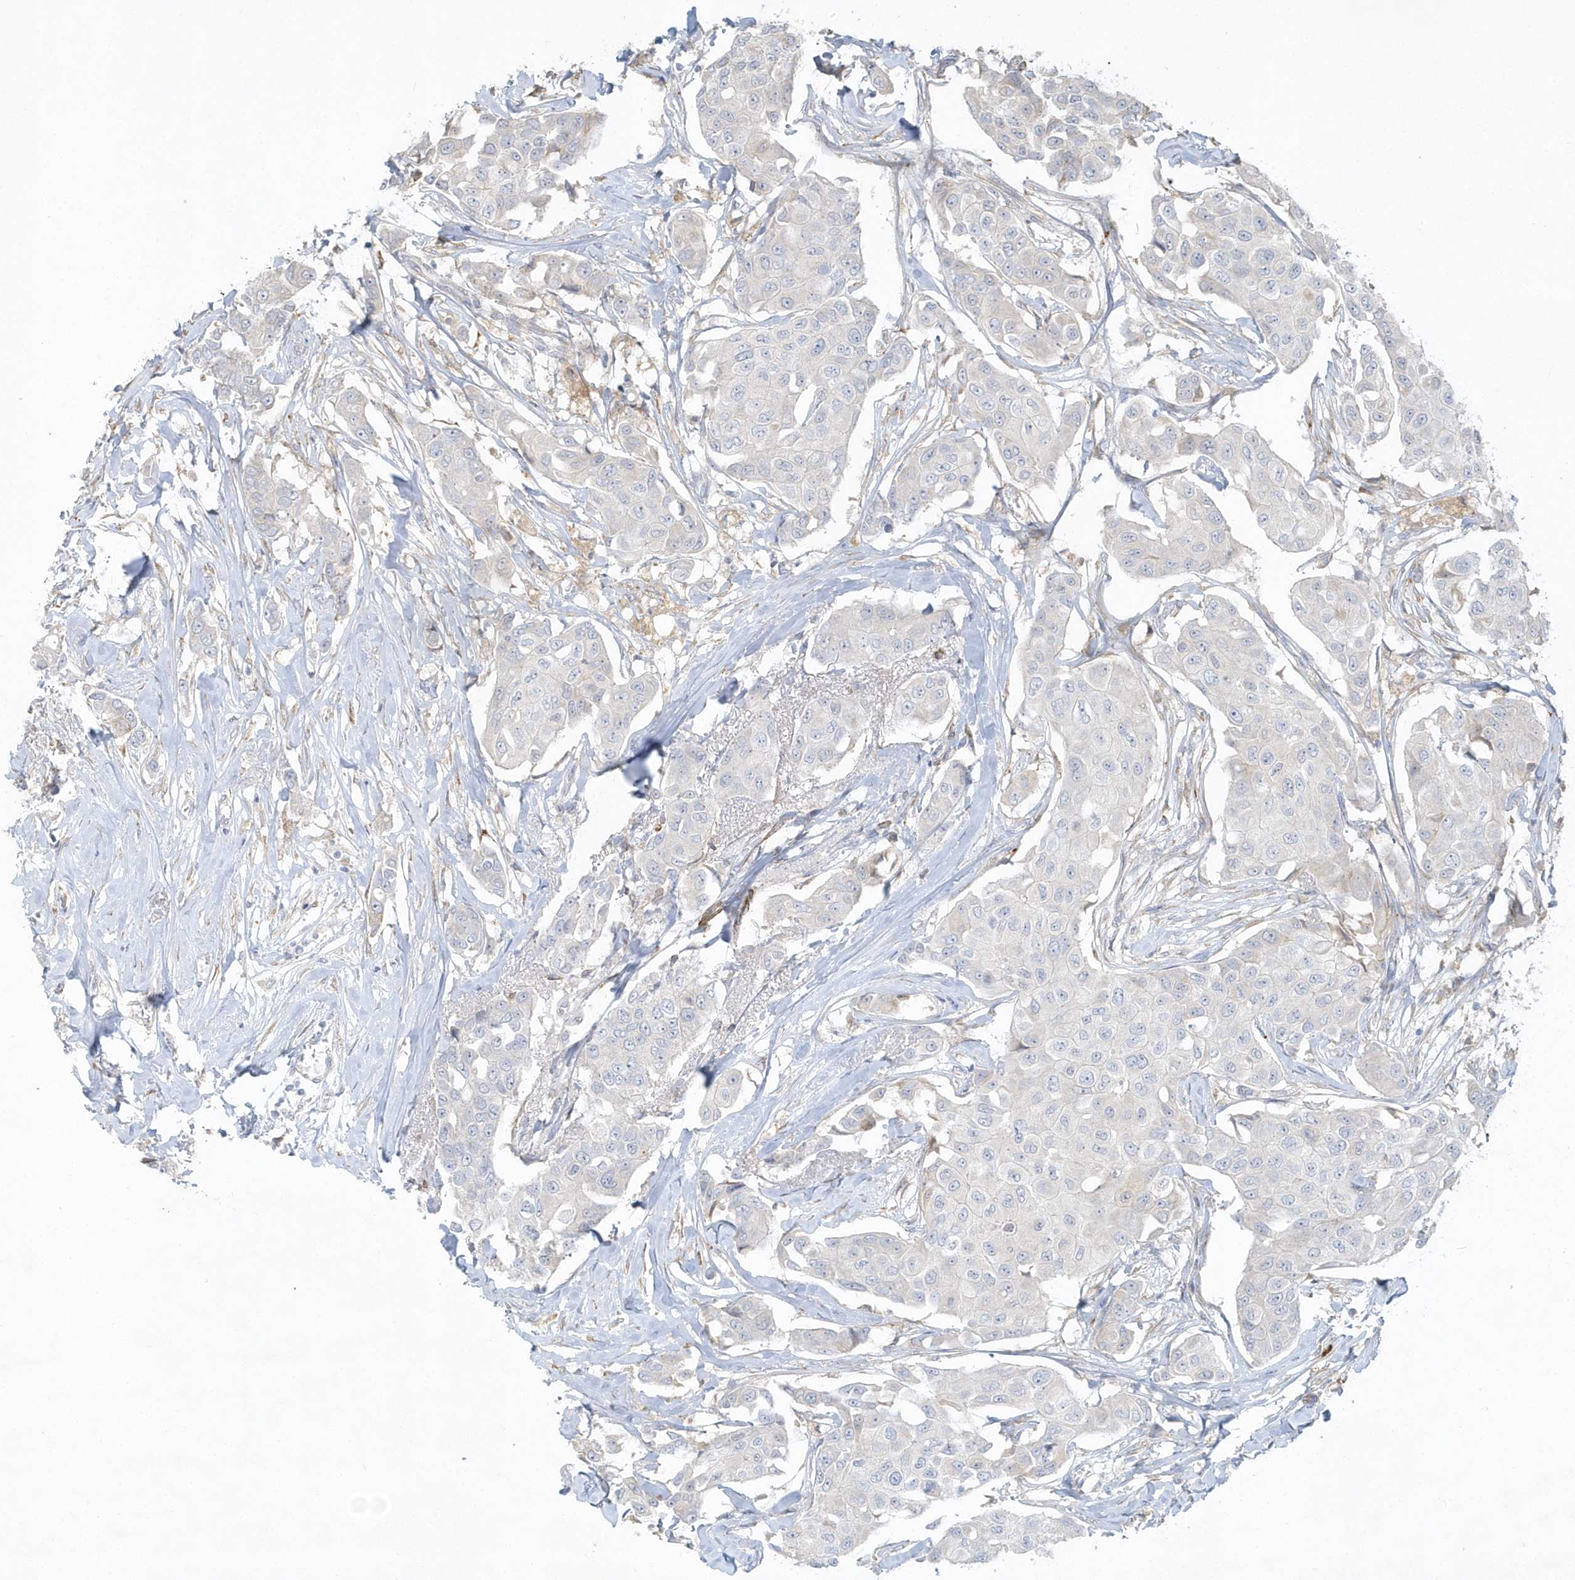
{"staining": {"intensity": "negative", "quantity": "none", "location": "none"}, "tissue": "breast cancer", "cell_type": "Tumor cells", "image_type": "cancer", "snomed": [{"axis": "morphology", "description": "Duct carcinoma"}, {"axis": "topography", "description": "Breast"}], "caption": "Histopathology image shows no protein positivity in tumor cells of breast cancer tissue. (Stains: DAB IHC with hematoxylin counter stain, Microscopy: brightfield microscopy at high magnification).", "gene": "THADA", "patient": {"sex": "female", "age": 80}}